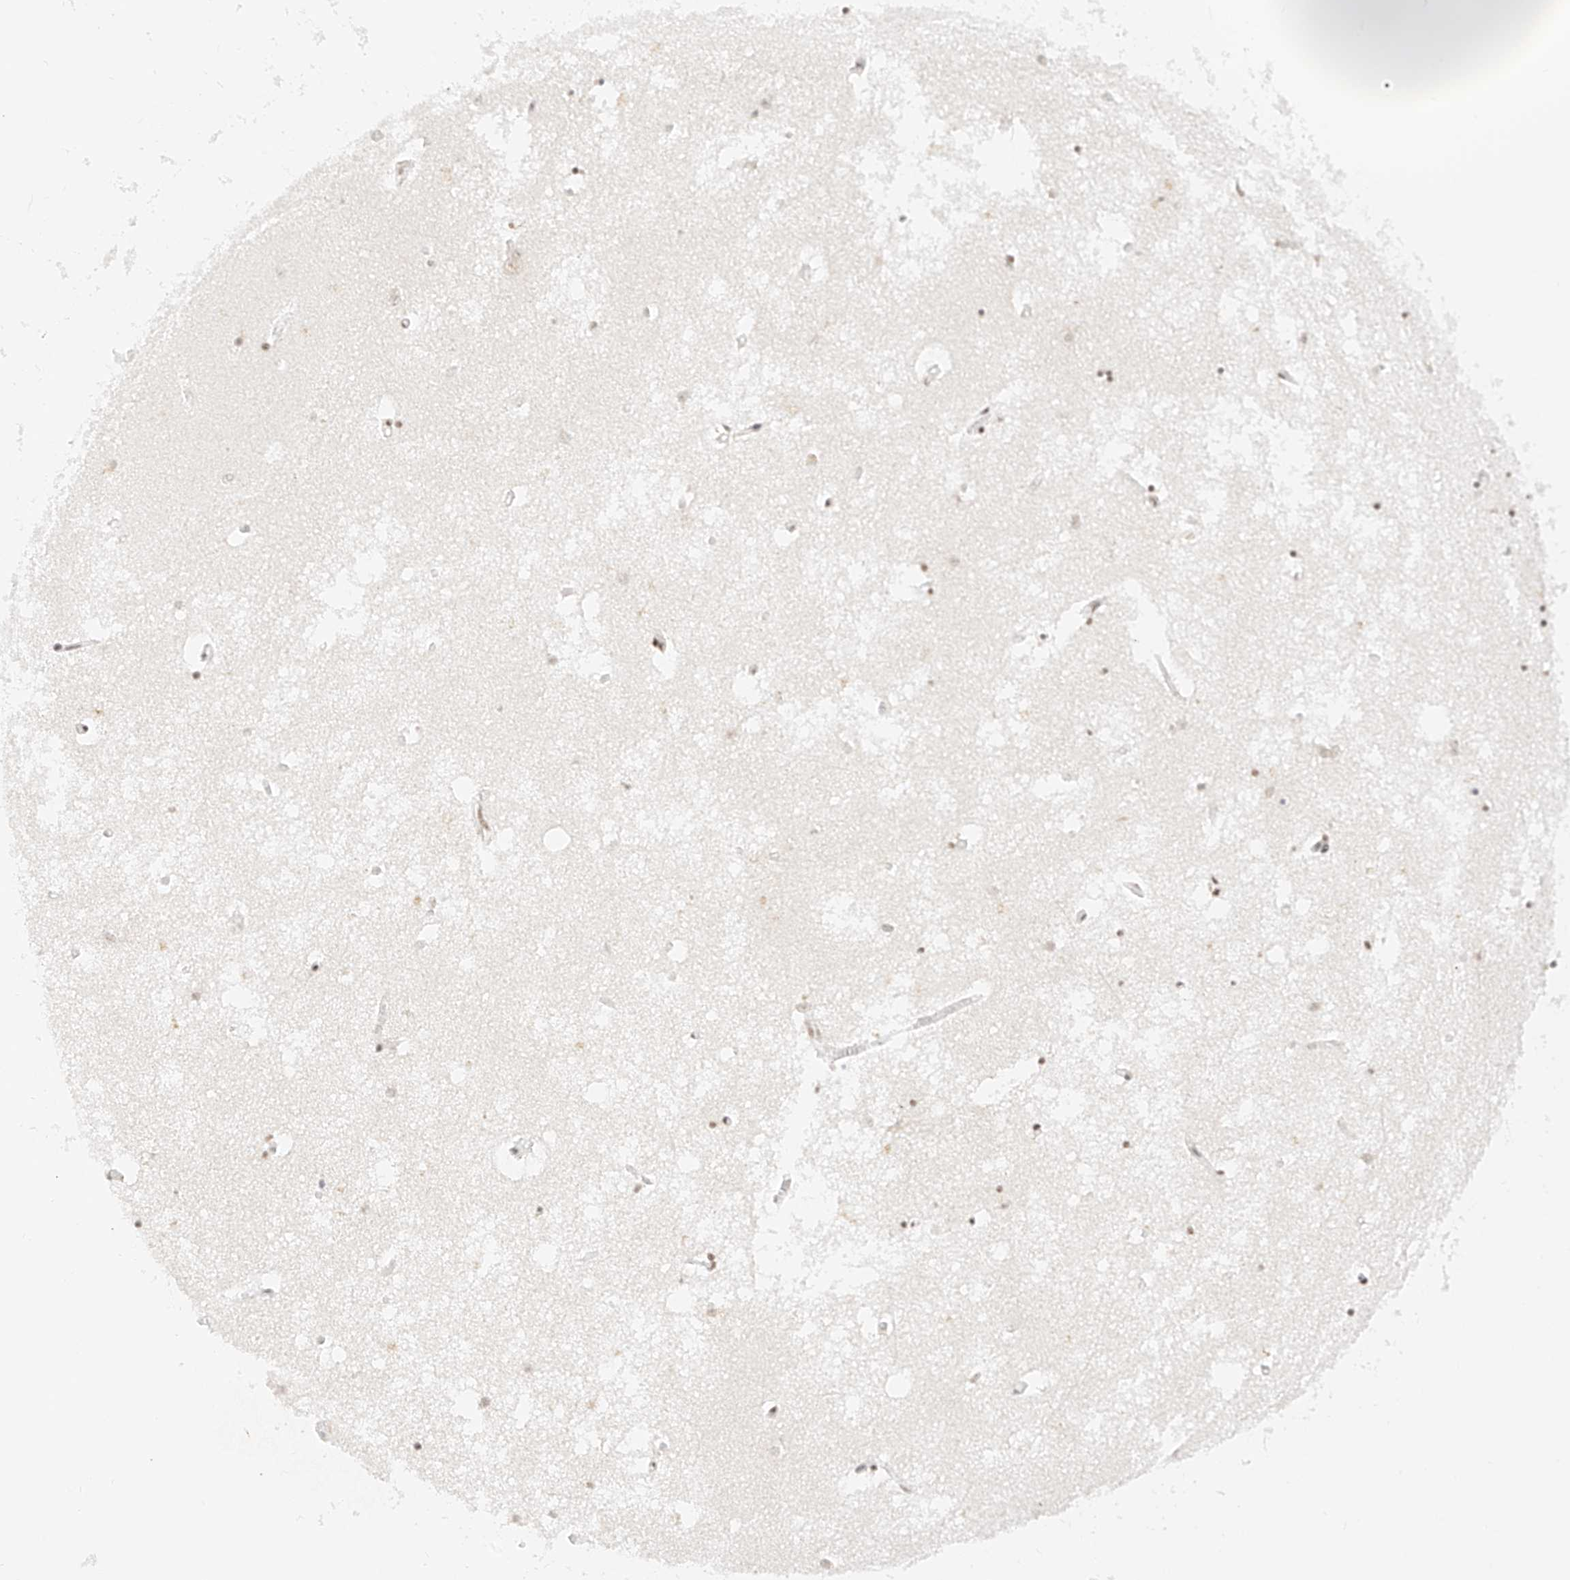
{"staining": {"intensity": "weak", "quantity": "25%-75%", "location": "nuclear"}, "tissue": "hippocampus", "cell_type": "Glial cells", "image_type": "normal", "snomed": [{"axis": "morphology", "description": "Normal tissue, NOS"}, {"axis": "topography", "description": "Hippocampus"}], "caption": "Hippocampus stained with IHC shows weak nuclear positivity in about 25%-75% of glial cells. Immunohistochemistry (ihc) stains the protein in brown and the nuclei are stained blue.", "gene": "NRF1", "patient": {"sex": "male", "age": 70}}